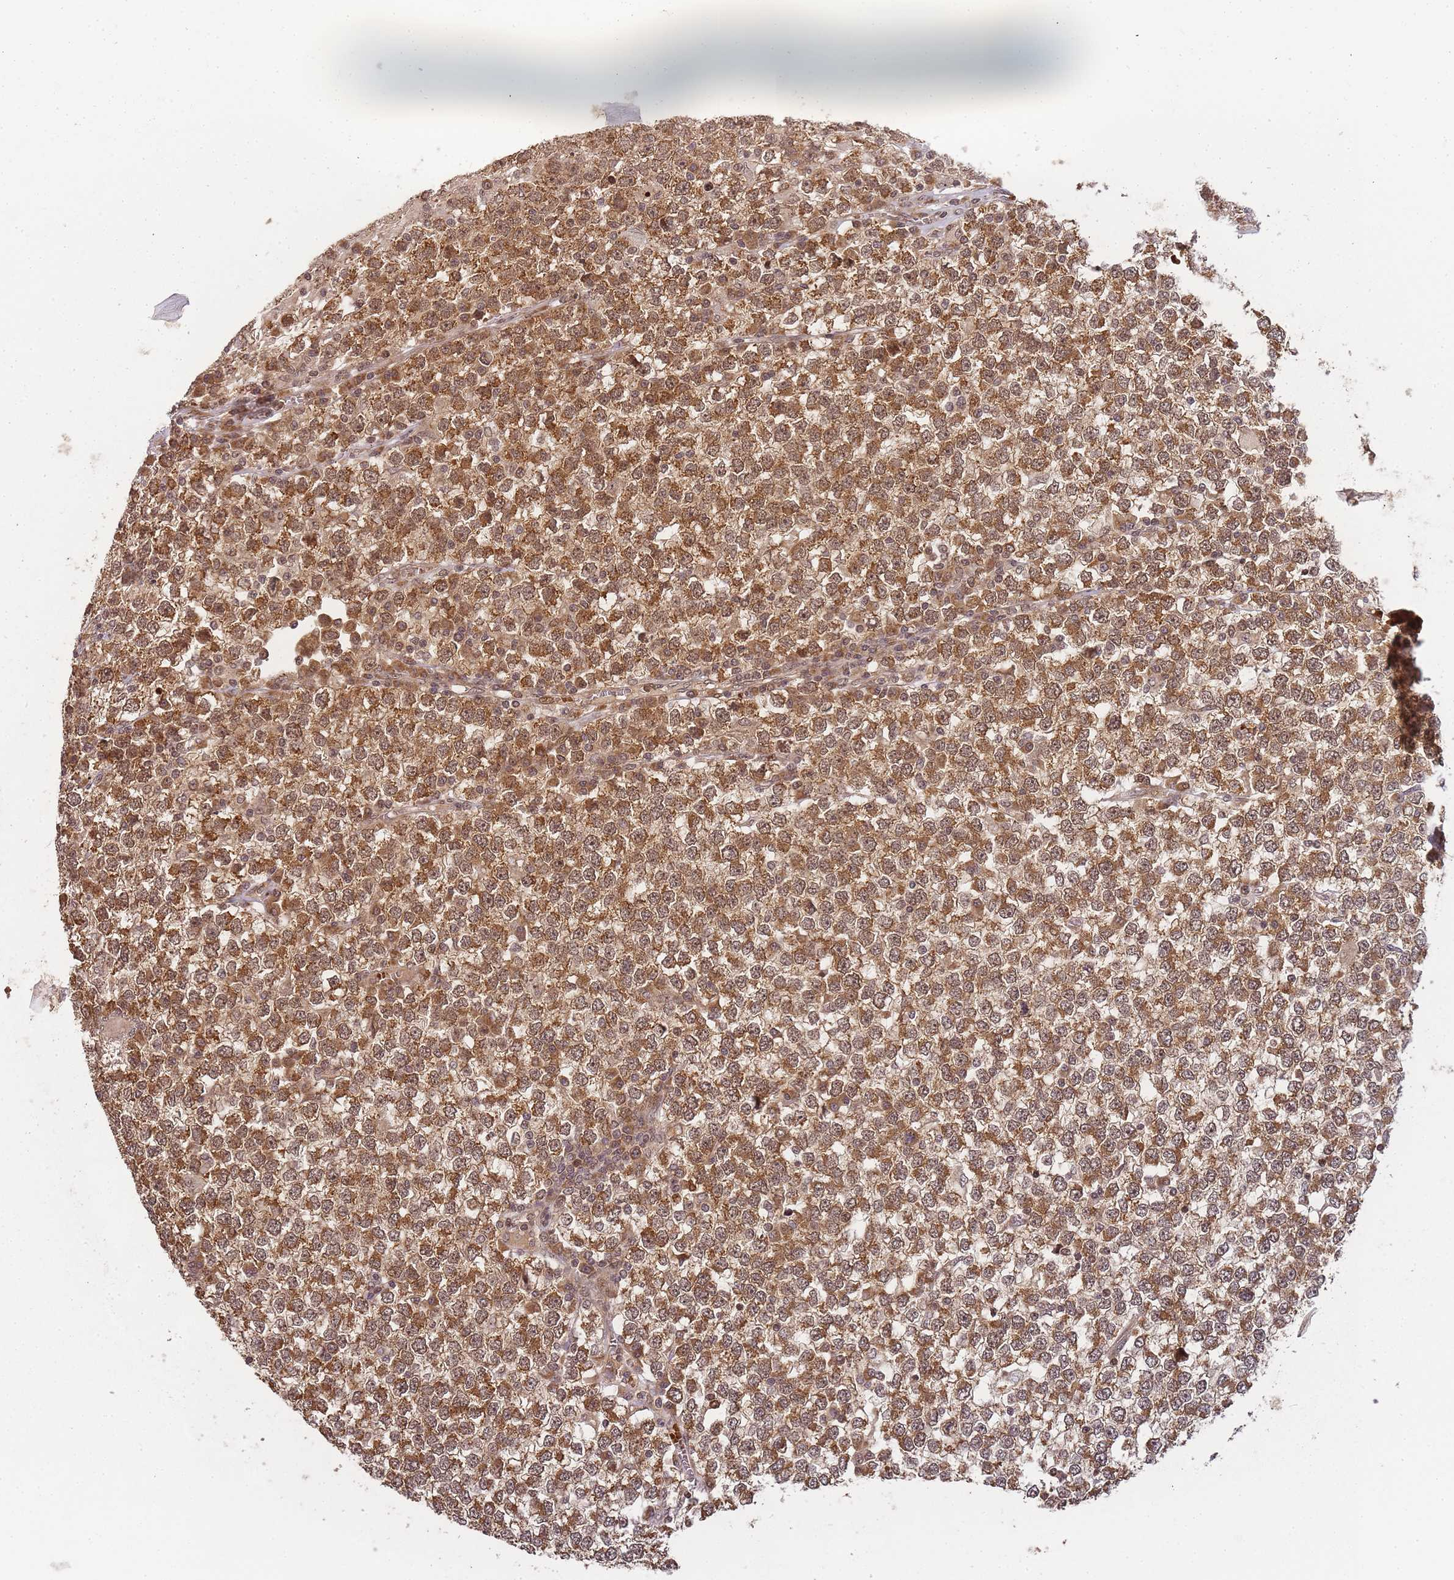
{"staining": {"intensity": "moderate", "quantity": ">75%", "location": "cytoplasmic/membranous,nuclear"}, "tissue": "testis cancer", "cell_type": "Tumor cells", "image_type": "cancer", "snomed": [{"axis": "morphology", "description": "Seminoma, NOS"}, {"axis": "topography", "description": "Testis"}], "caption": "Moderate cytoplasmic/membranous and nuclear staining for a protein is seen in approximately >75% of tumor cells of testis cancer (seminoma) using IHC.", "gene": "ZNF497", "patient": {"sex": "male", "age": 65}}